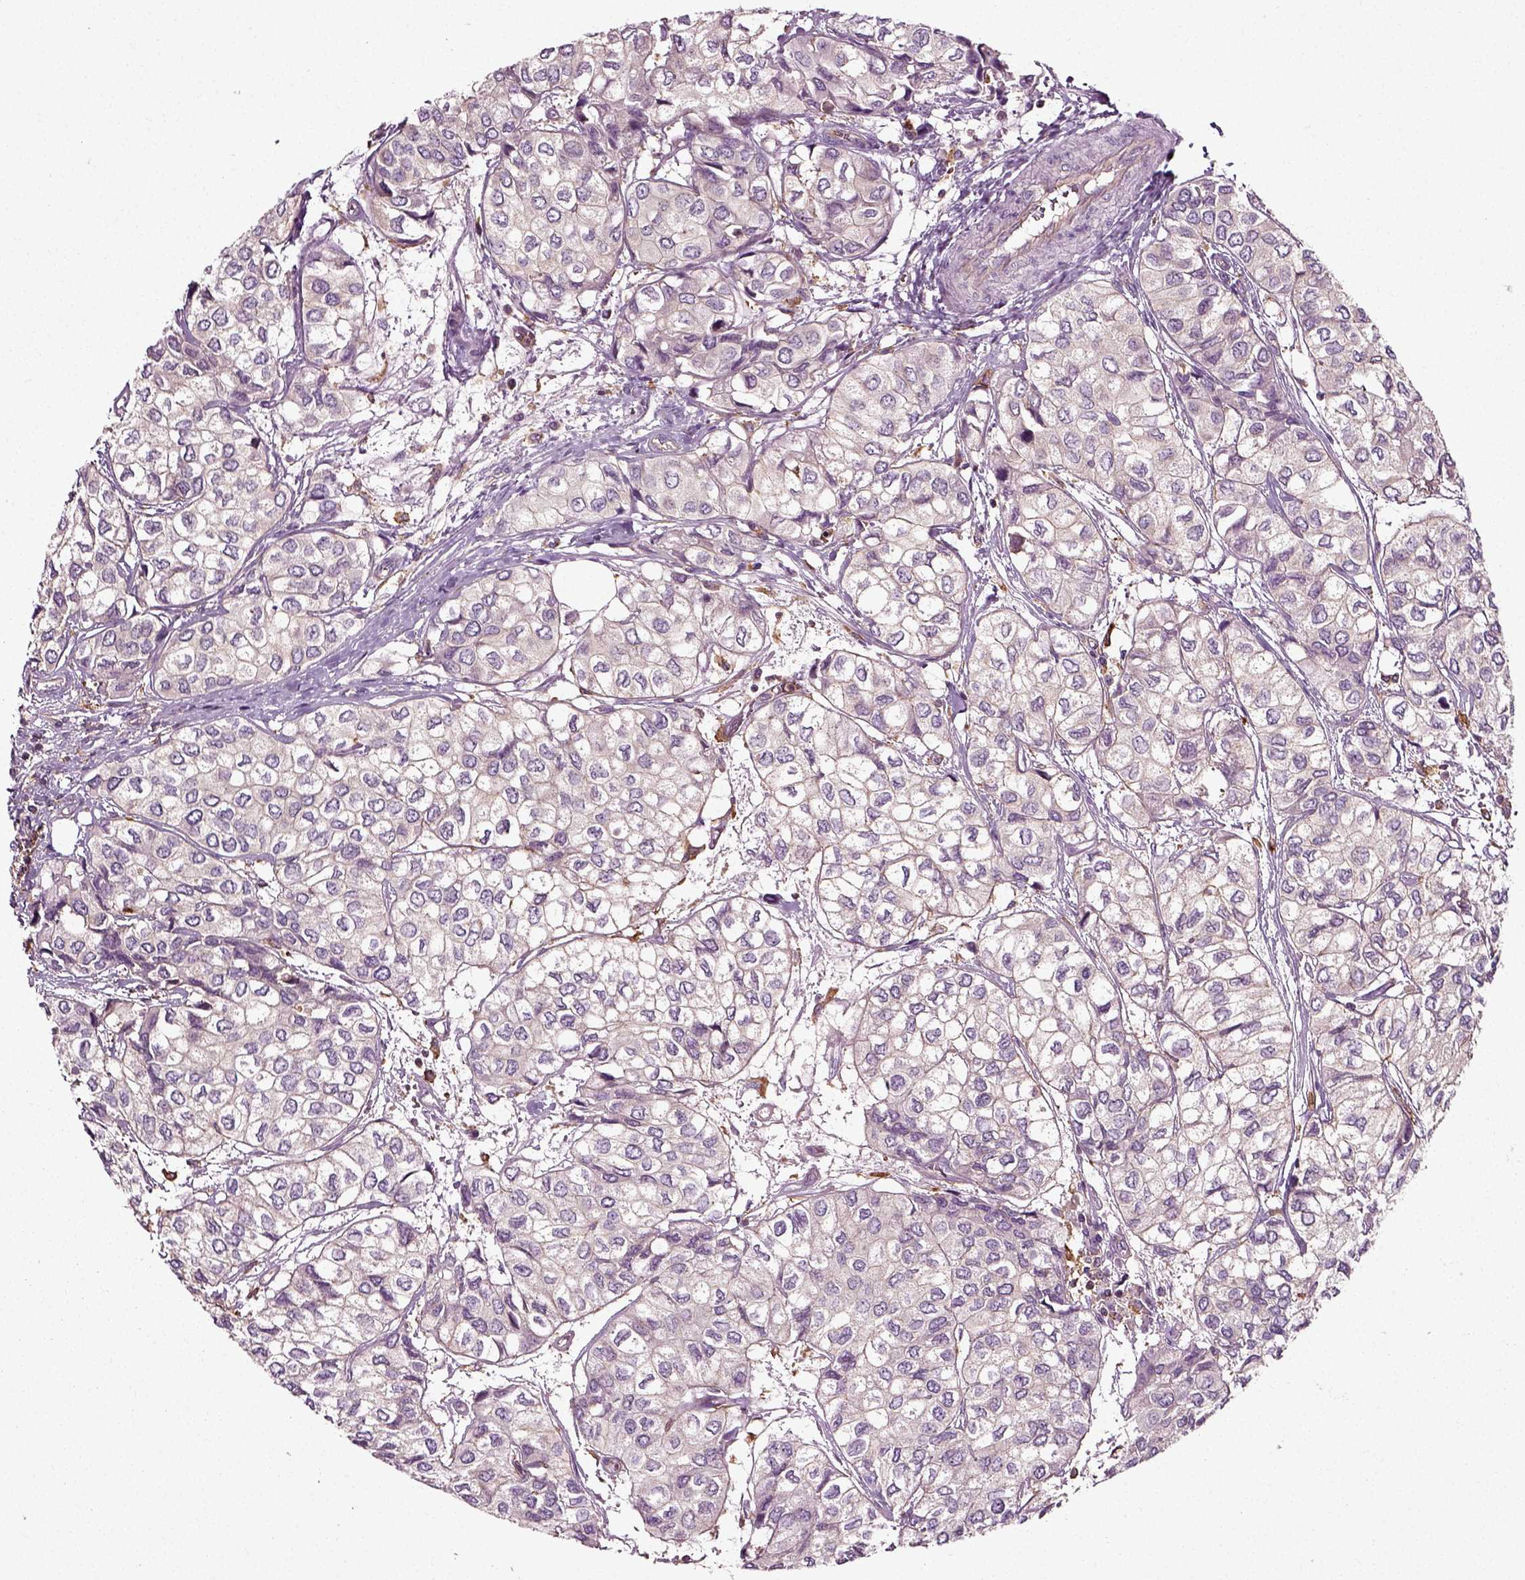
{"staining": {"intensity": "negative", "quantity": "none", "location": "none"}, "tissue": "urothelial cancer", "cell_type": "Tumor cells", "image_type": "cancer", "snomed": [{"axis": "morphology", "description": "Urothelial carcinoma, High grade"}, {"axis": "topography", "description": "Urinary bladder"}], "caption": "Immunohistochemistry photomicrograph of neoplastic tissue: human urothelial carcinoma (high-grade) stained with DAB (3,3'-diaminobenzidine) demonstrates no significant protein staining in tumor cells.", "gene": "RHOF", "patient": {"sex": "male", "age": 73}}